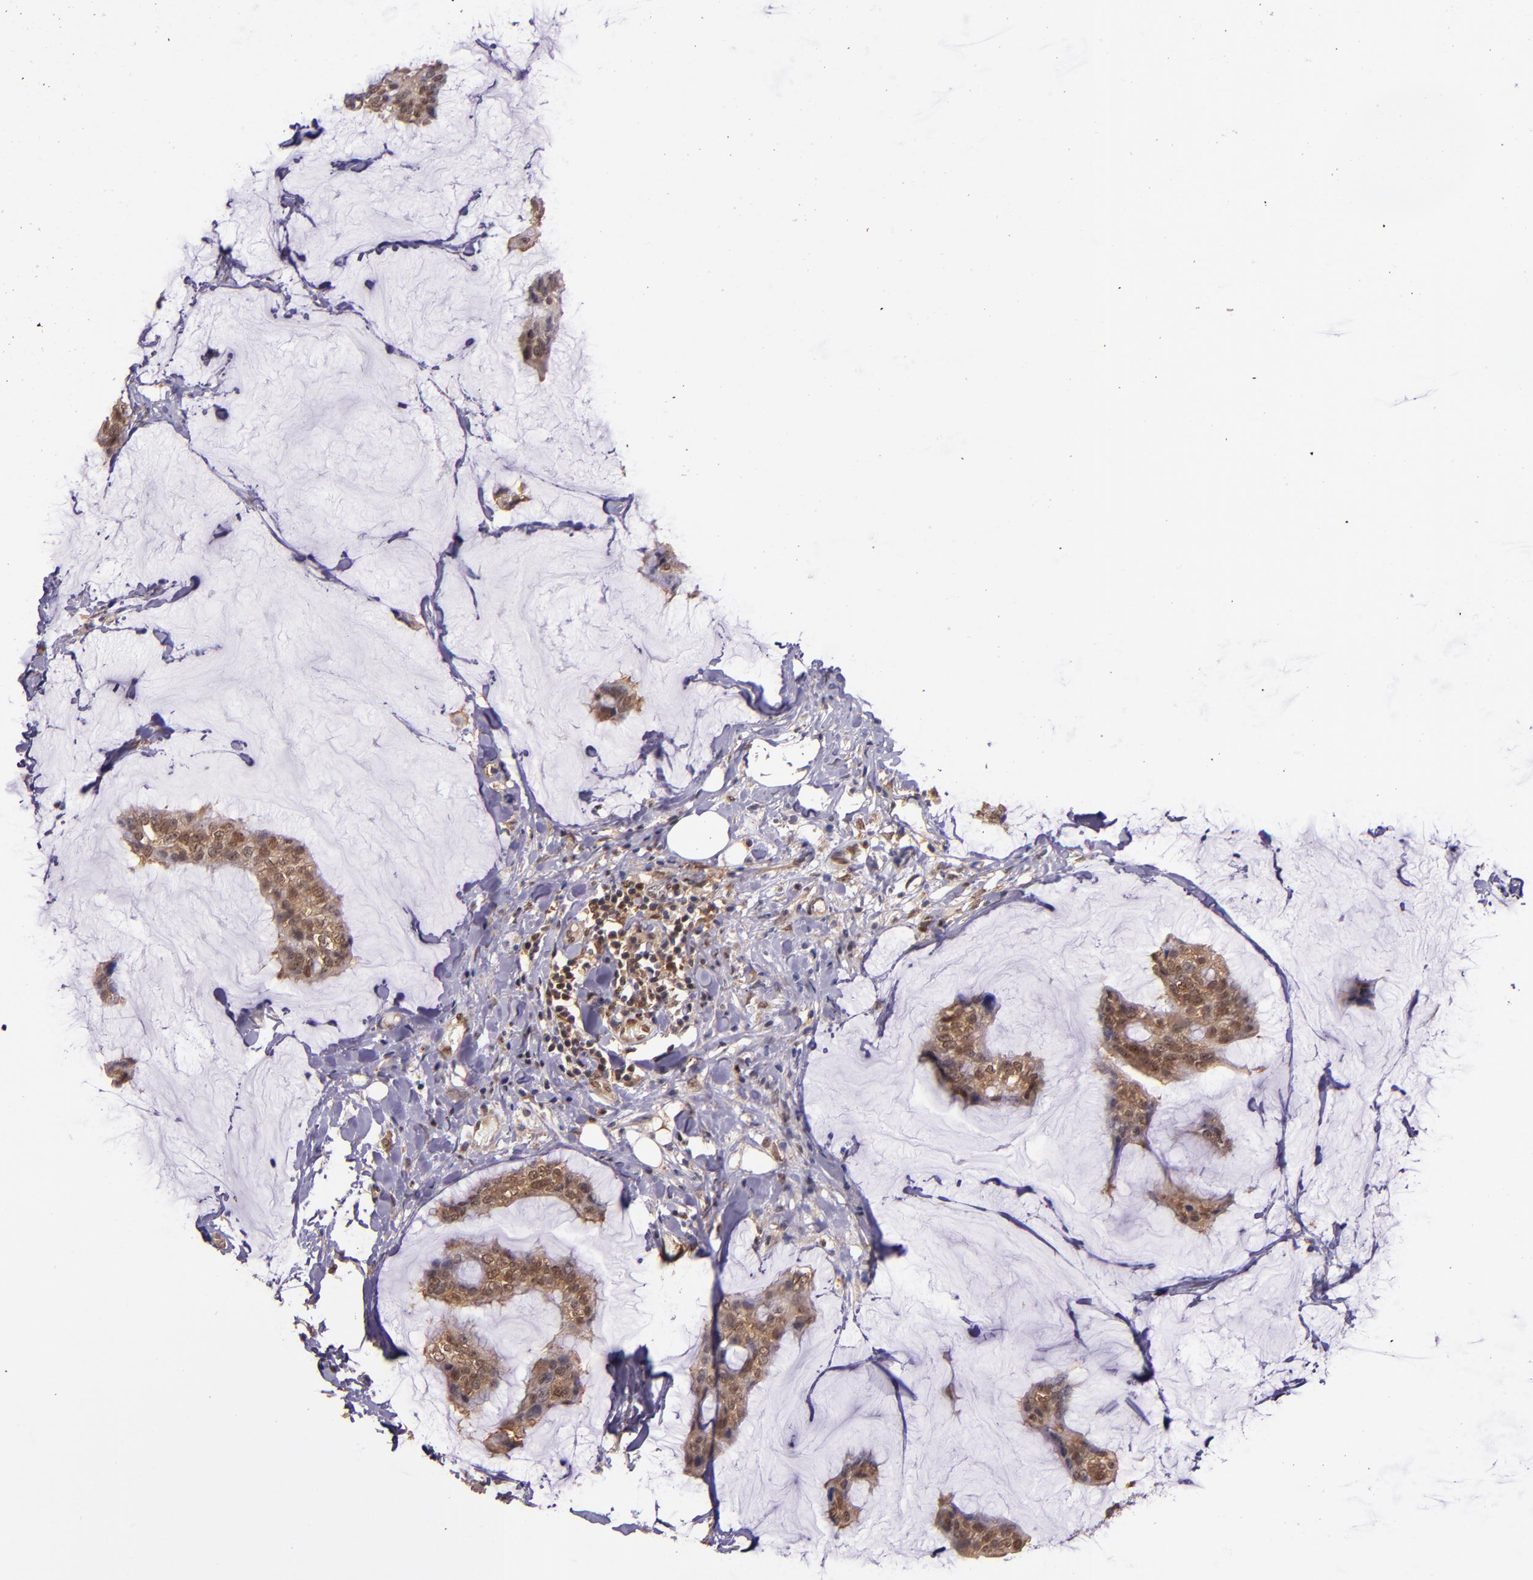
{"staining": {"intensity": "moderate", "quantity": ">75%", "location": "cytoplasmic/membranous,nuclear"}, "tissue": "breast cancer", "cell_type": "Tumor cells", "image_type": "cancer", "snomed": [{"axis": "morphology", "description": "Duct carcinoma"}, {"axis": "topography", "description": "Breast"}], "caption": "The histopathology image reveals a brown stain indicating the presence of a protein in the cytoplasmic/membranous and nuclear of tumor cells in breast cancer.", "gene": "STAT6", "patient": {"sex": "female", "age": 93}}